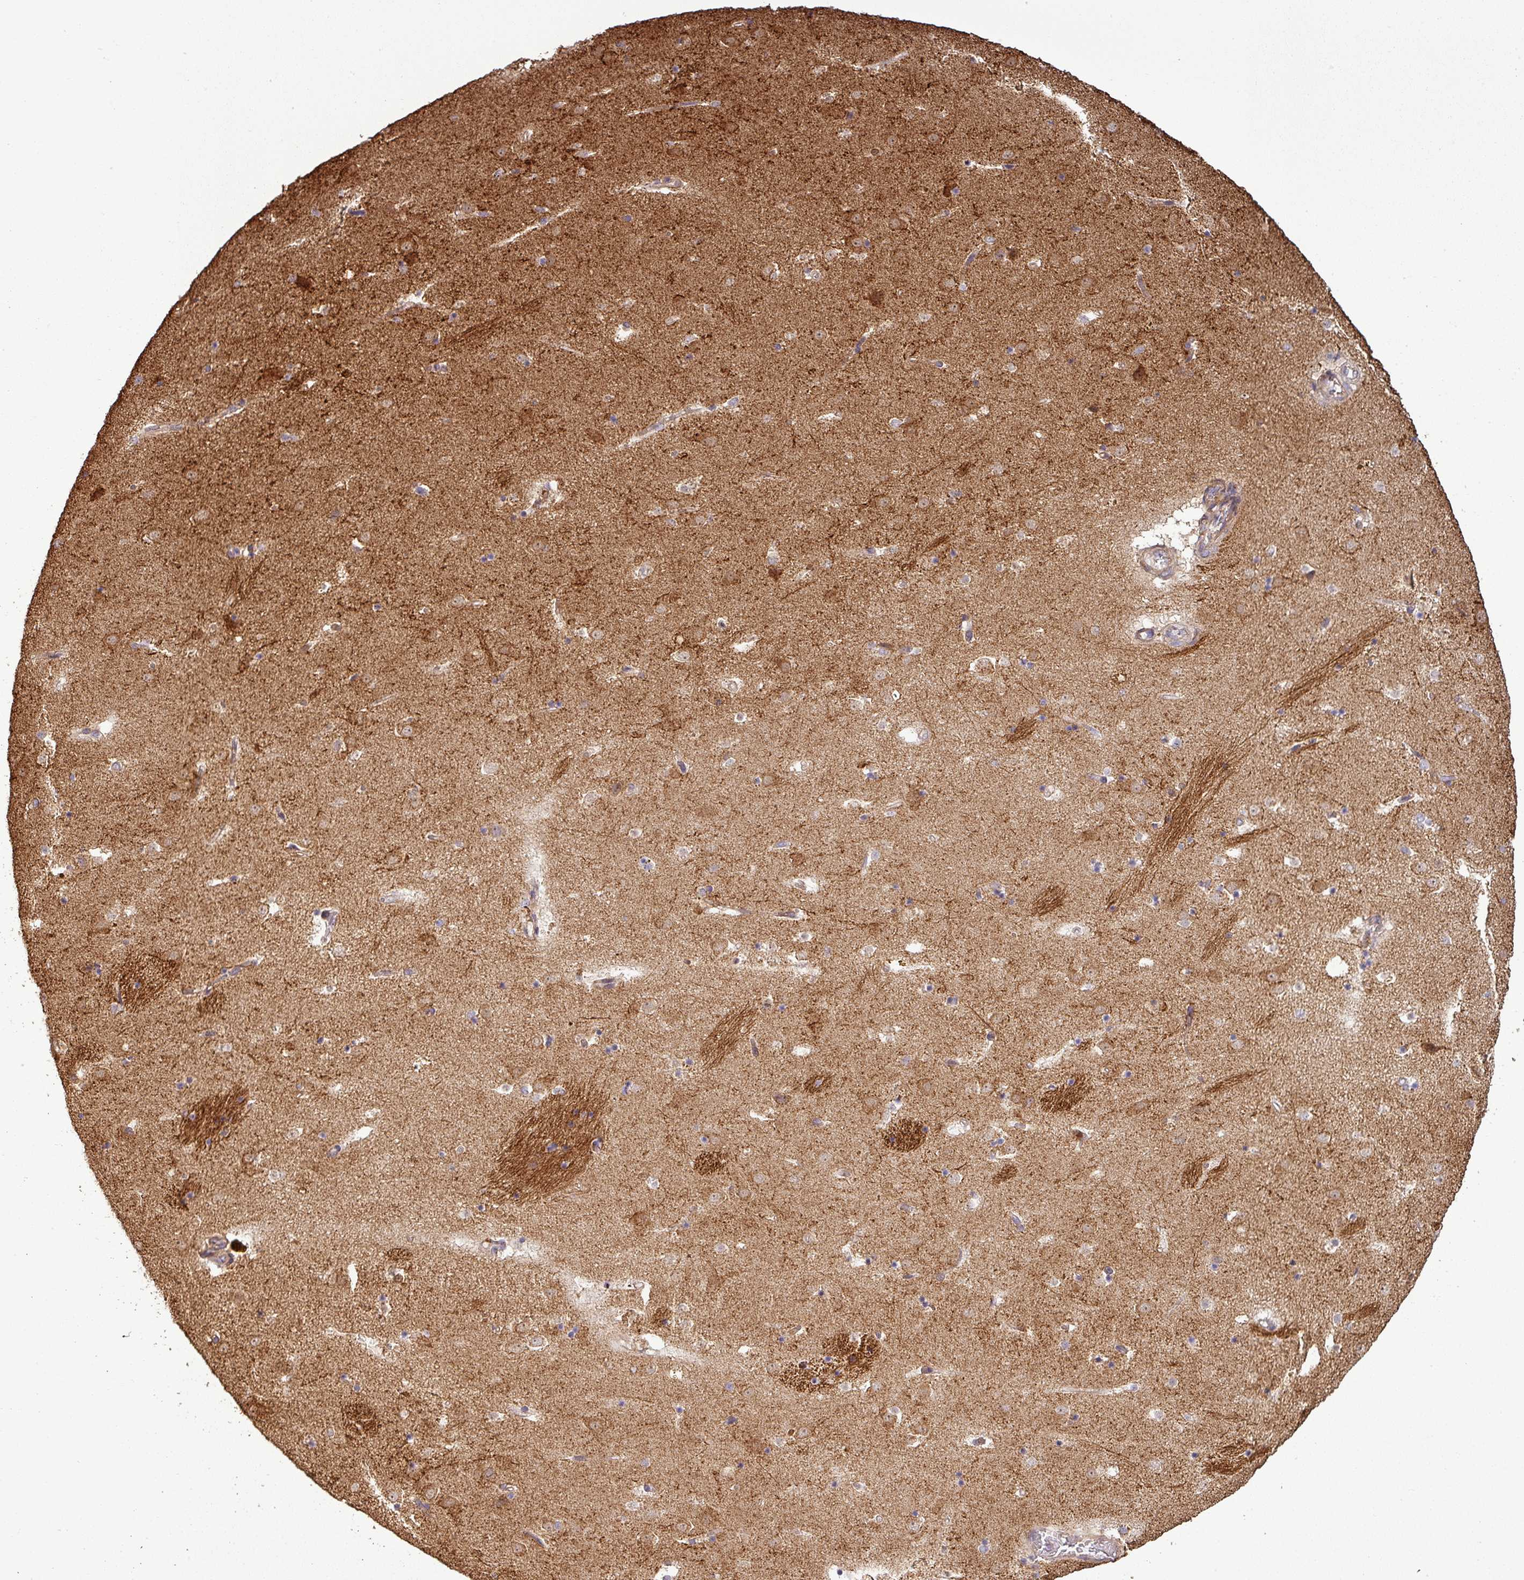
{"staining": {"intensity": "moderate", "quantity": "<25%", "location": "cytoplasmic/membranous"}, "tissue": "caudate", "cell_type": "Glial cells", "image_type": "normal", "snomed": [{"axis": "morphology", "description": "Normal tissue, NOS"}, {"axis": "topography", "description": "Lateral ventricle wall"}], "caption": "Immunohistochemistry micrograph of normal human caudate stained for a protein (brown), which exhibits low levels of moderate cytoplasmic/membranous positivity in about <25% of glial cells.", "gene": "PLEKHM1", "patient": {"sex": "male", "age": 58}}